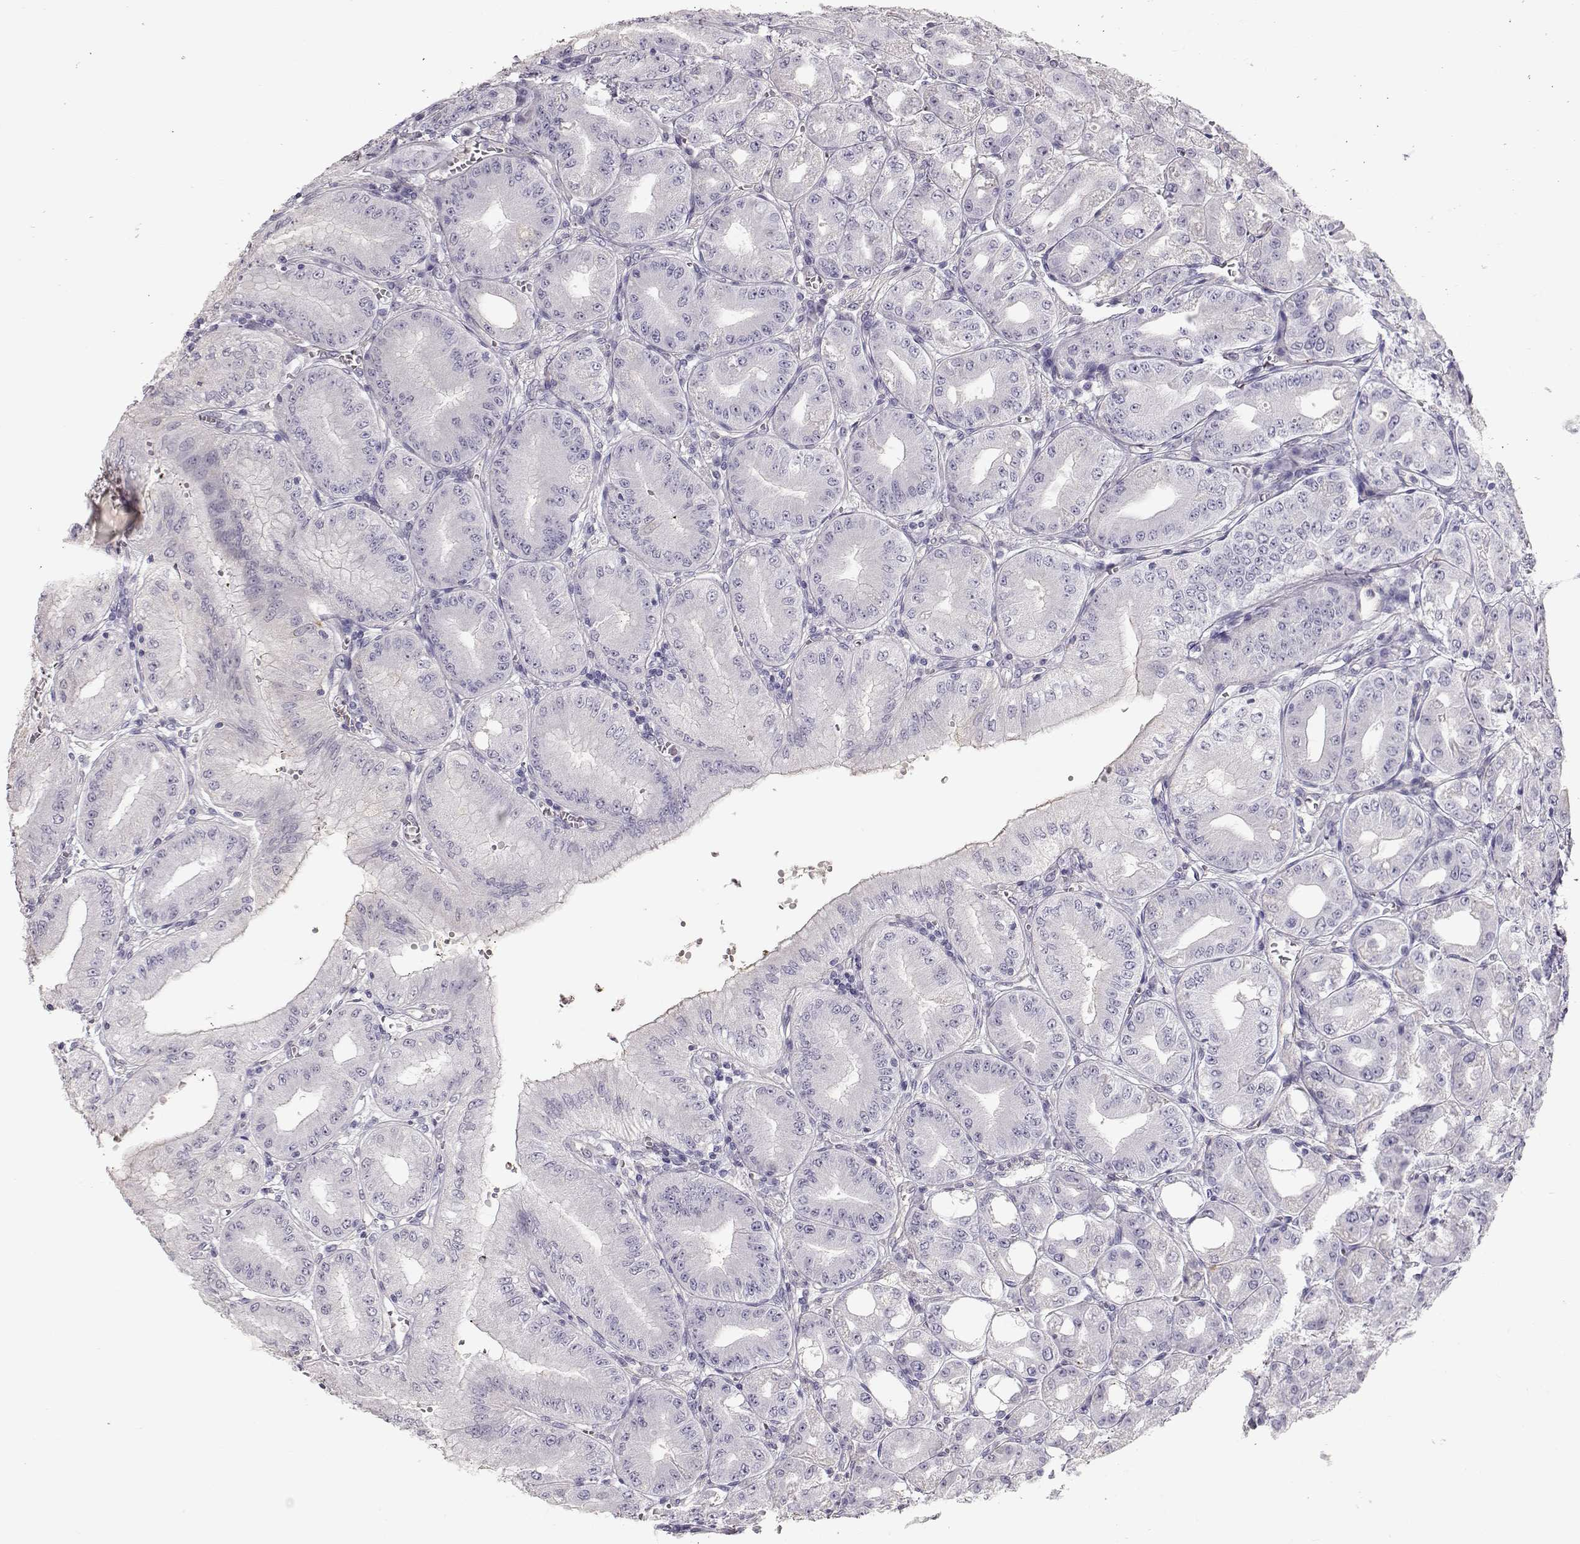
{"staining": {"intensity": "negative", "quantity": "none", "location": "none"}, "tissue": "stomach", "cell_type": "Glandular cells", "image_type": "normal", "snomed": [{"axis": "morphology", "description": "Normal tissue, NOS"}, {"axis": "topography", "description": "Stomach, lower"}], "caption": "The photomicrograph shows no staining of glandular cells in unremarkable stomach.", "gene": "SLC18A1", "patient": {"sex": "male", "age": 71}}